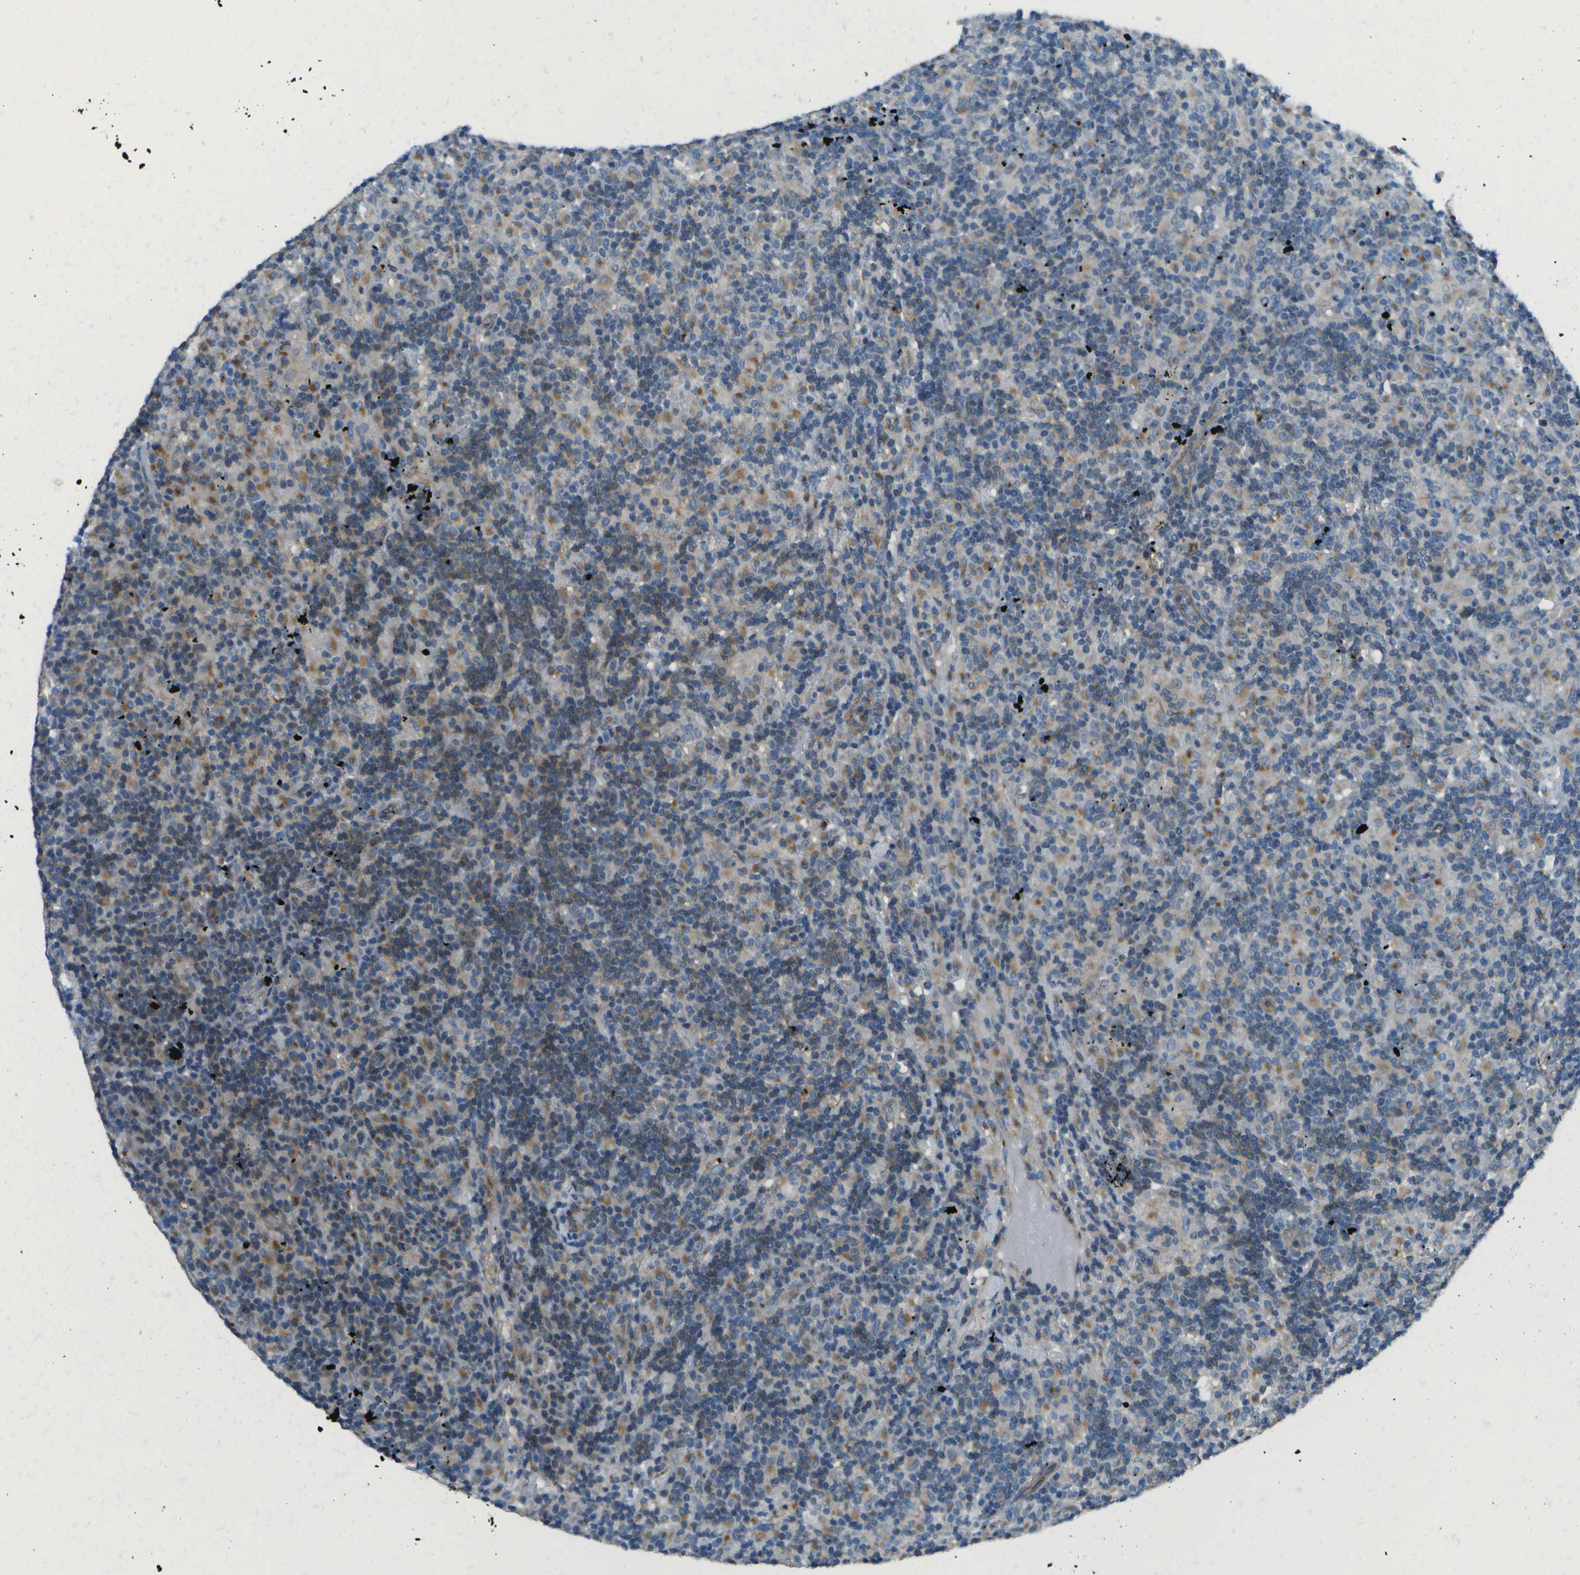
{"staining": {"intensity": "weak", "quantity": "25%-75%", "location": "cytoplasmic/membranous"}, "tissue": "lymphoma", "cell_type": "Tumor cells", "image_type": "cancer", "snomed": [{"axis": "morphology", "description": "Hodgkin's disease, NOS"}, {"axis": "topography", "description": "Lymph node"}], "caption": "Immunohistochemistry (IHC) histopathology image of neoplastic tissue: human lymphoma stained using immunohistochemistry (IHC) shows low levels of weak protein expression localized specifically in the cytoplasmic/membranous of tumor cells, appearing as a cytoplasmic/membranous brown color.", "gene": "MYH11", "patient": {"sex": "male", "age": 70}}